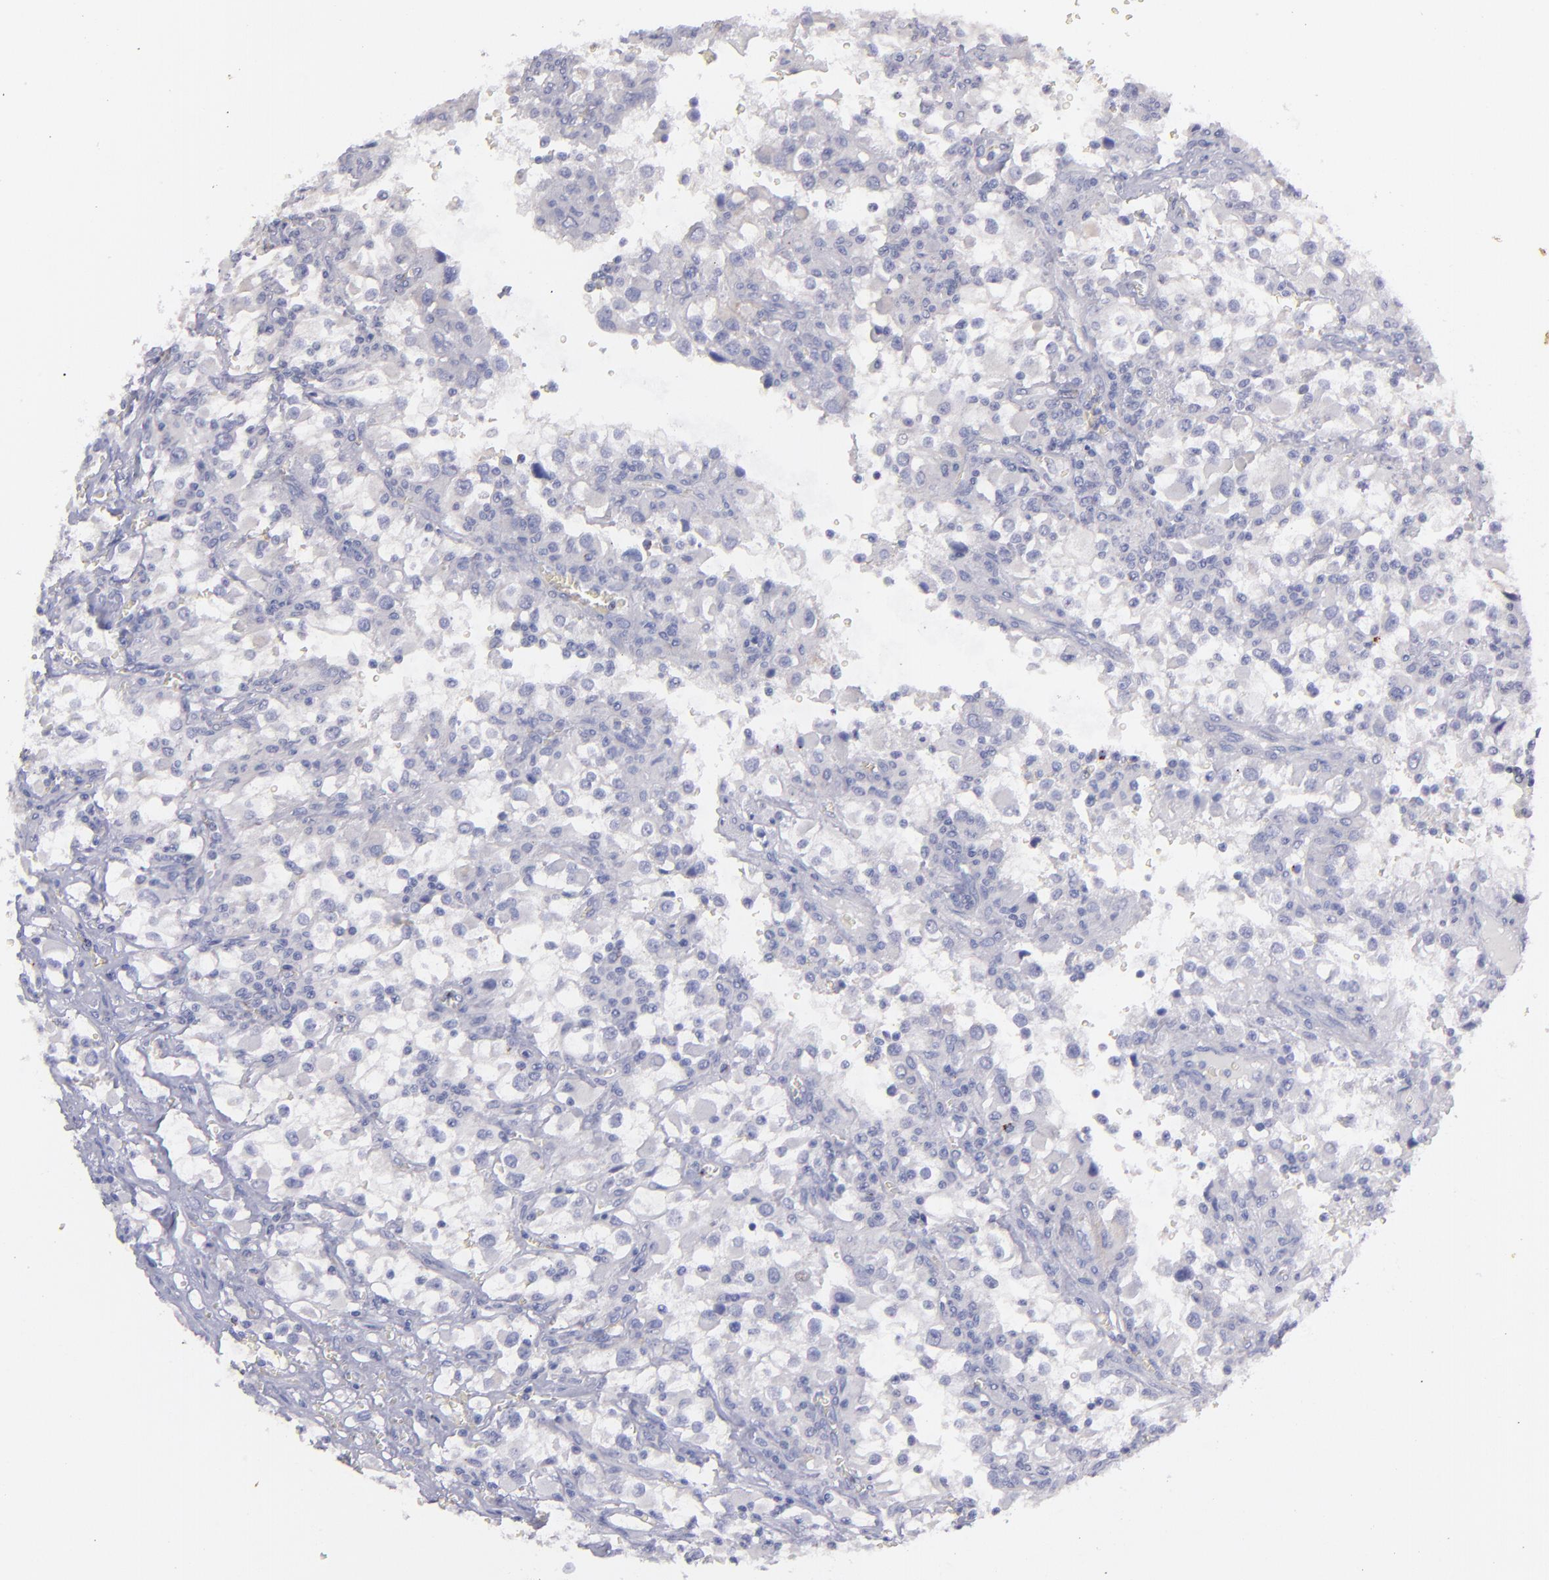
{"staining": {"intensity": "negative", "quantity": "none", "location": "none"}, "tissue": "renal cancer", "cell_type": "Tumor cells", "image_type": "cancer", "snomed": [{"axis": "morphology", "description": "Adenocarcinoma, NOS"}, {"axis": "topography", "description": "Kidney"}], "caption": "IHC of human adenocarcinoma (renal) exhibits no positivity in tumor cells.", "gene": "SNAP25", "patient": {"sex": "female", "age": 52}}